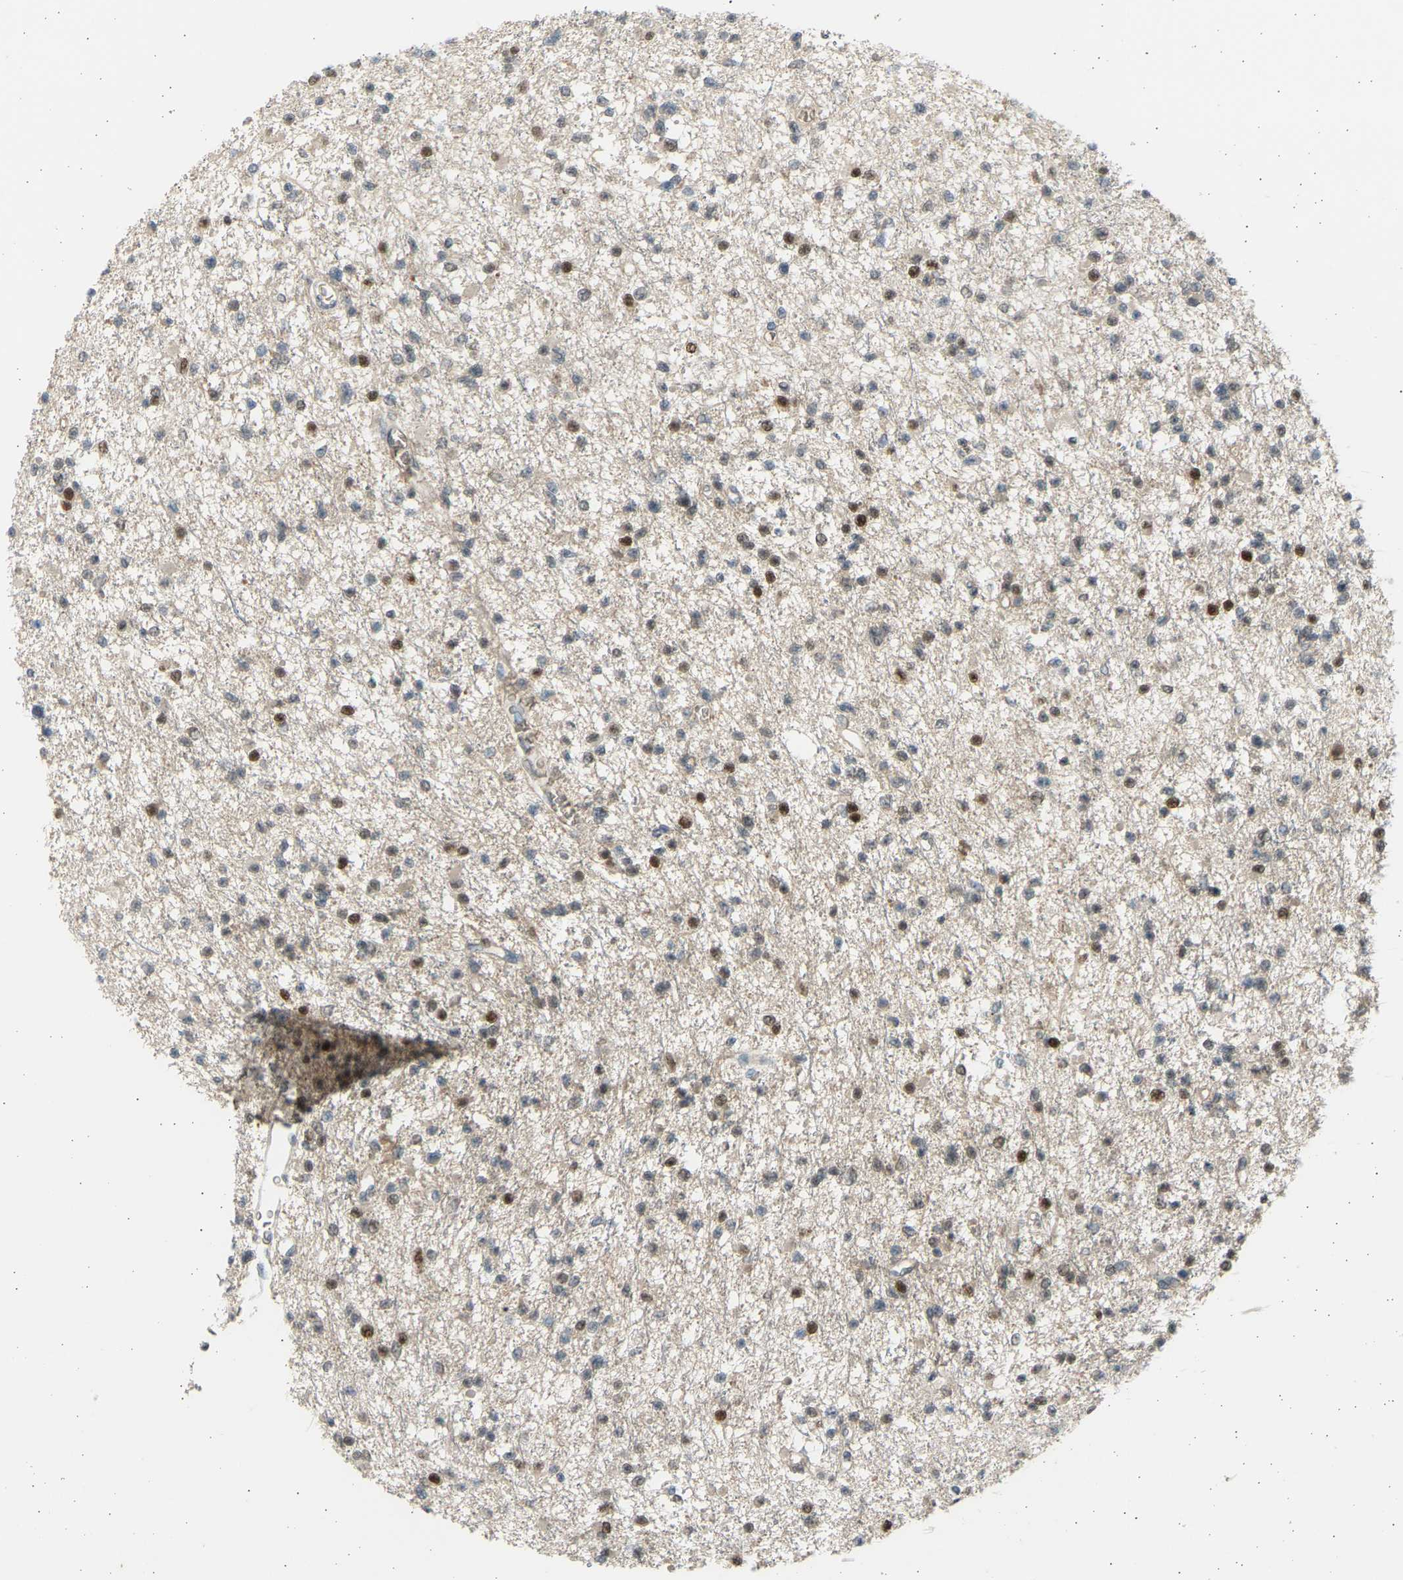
{"staining": {"intensity": "moderate", "quantity": "25%-75%", "location": "nuclear"}, "tissue": "glioma", "cell_type": "Tumor cells", "image_type": "cancer", "snomed": [{"axis": "morphology", "description": "Glioma, malignant, Low grade"}, {"axis": "topography", "description": "Brain"}], "caption": "Immunohistochemistry histopathology image of human malignant low-grade glioma stained for a protein (brown), which demonstrates medium levels of moderate nuclear positivity in approximately 25%-75% of tumor cells.", "gene": "BIRC2", "patient": {"sex": "female", "age": 22}}